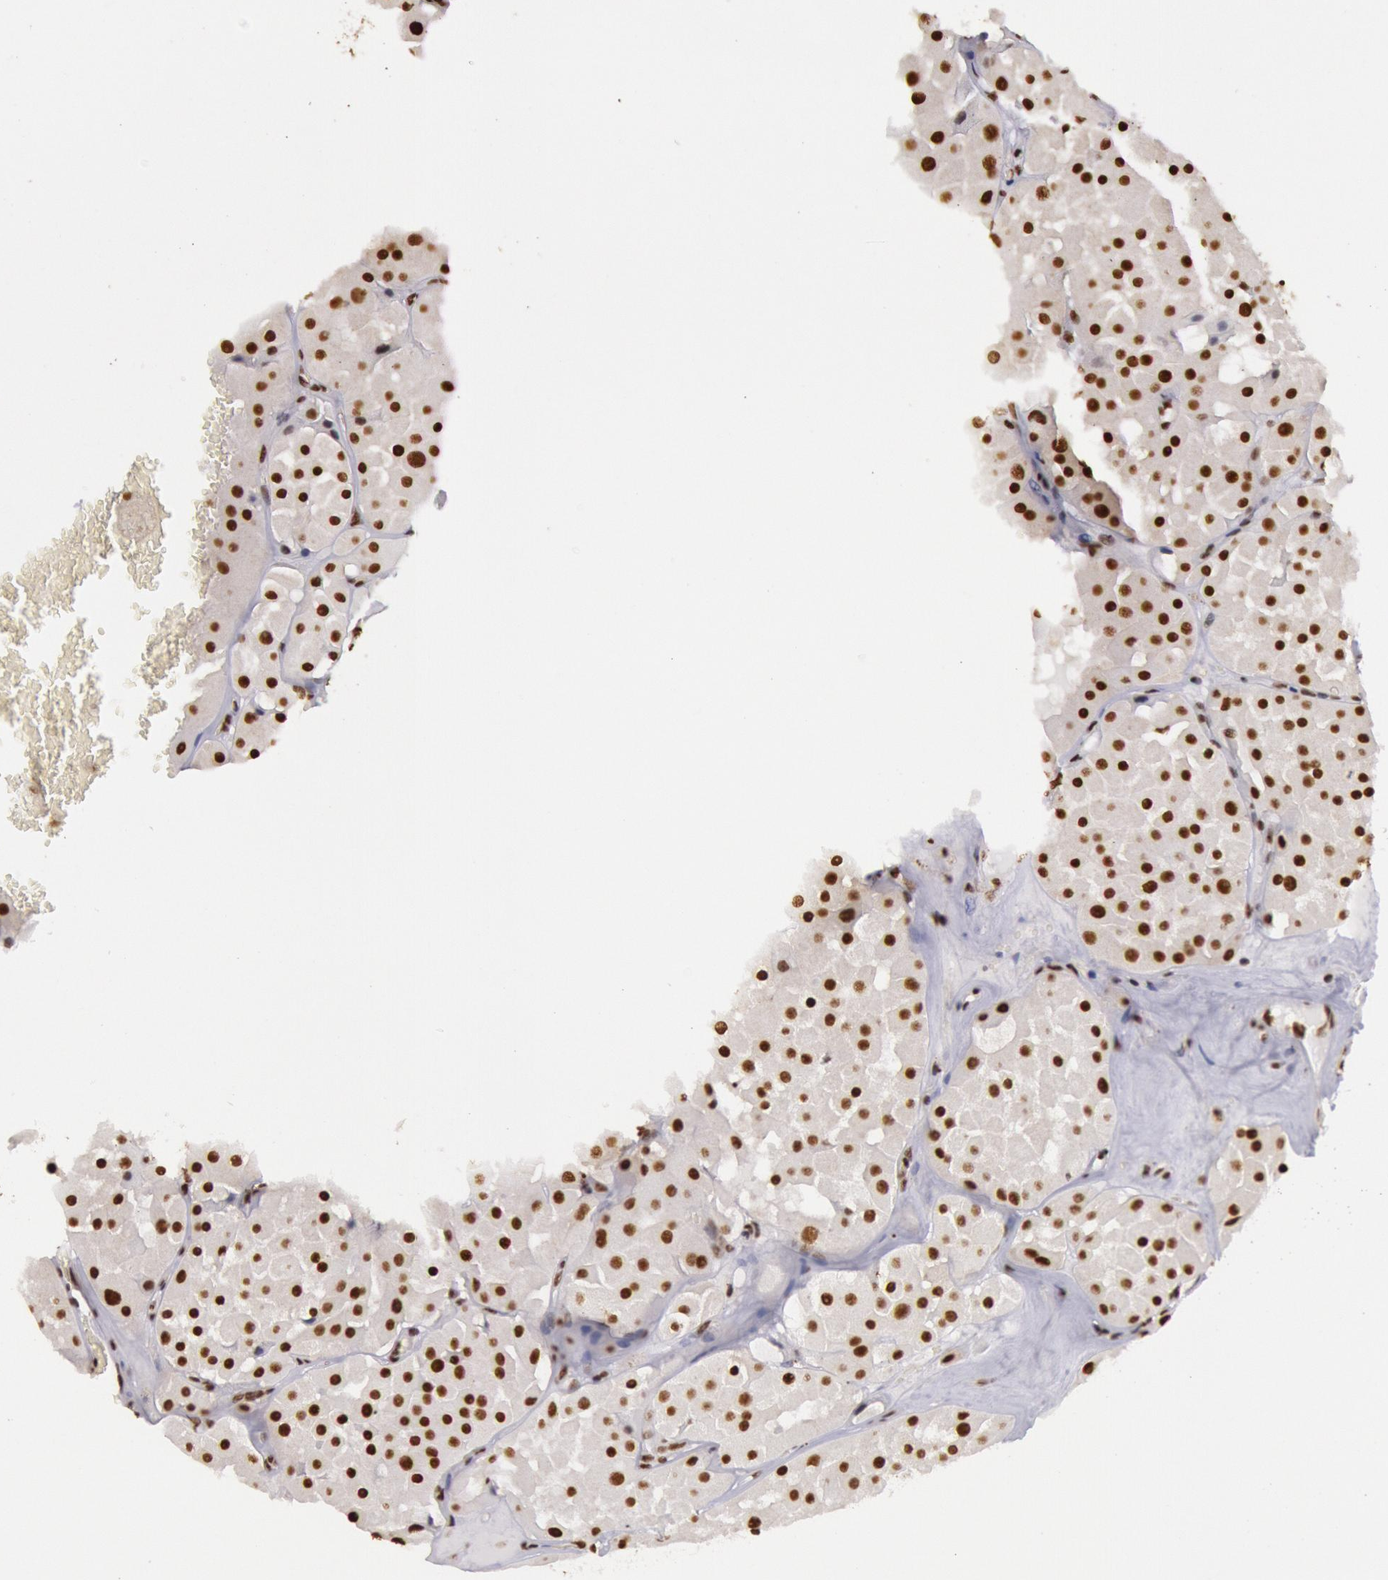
{"staining": {"intensity": "moderate", "quantity": ">75%", "location": "nuclear"}, "tissue": "renal cancer", "cell_type": "Tumor cells", "image_type": "cancer", "snomed": [{"axis": "morphology", "description": "Adenocarcinoma, uncertain malignant potential"}, {"axis": "topography", "description": "Kidney"}], "caption": "Tumor cells show moderate nuclear positivity in approximately >75% of cells in renal cancer (adenocarcinoma,  uncertain malignant potential).", "gene": "HNRNPH2", "patient": {"sex": "male", "age": 63}}